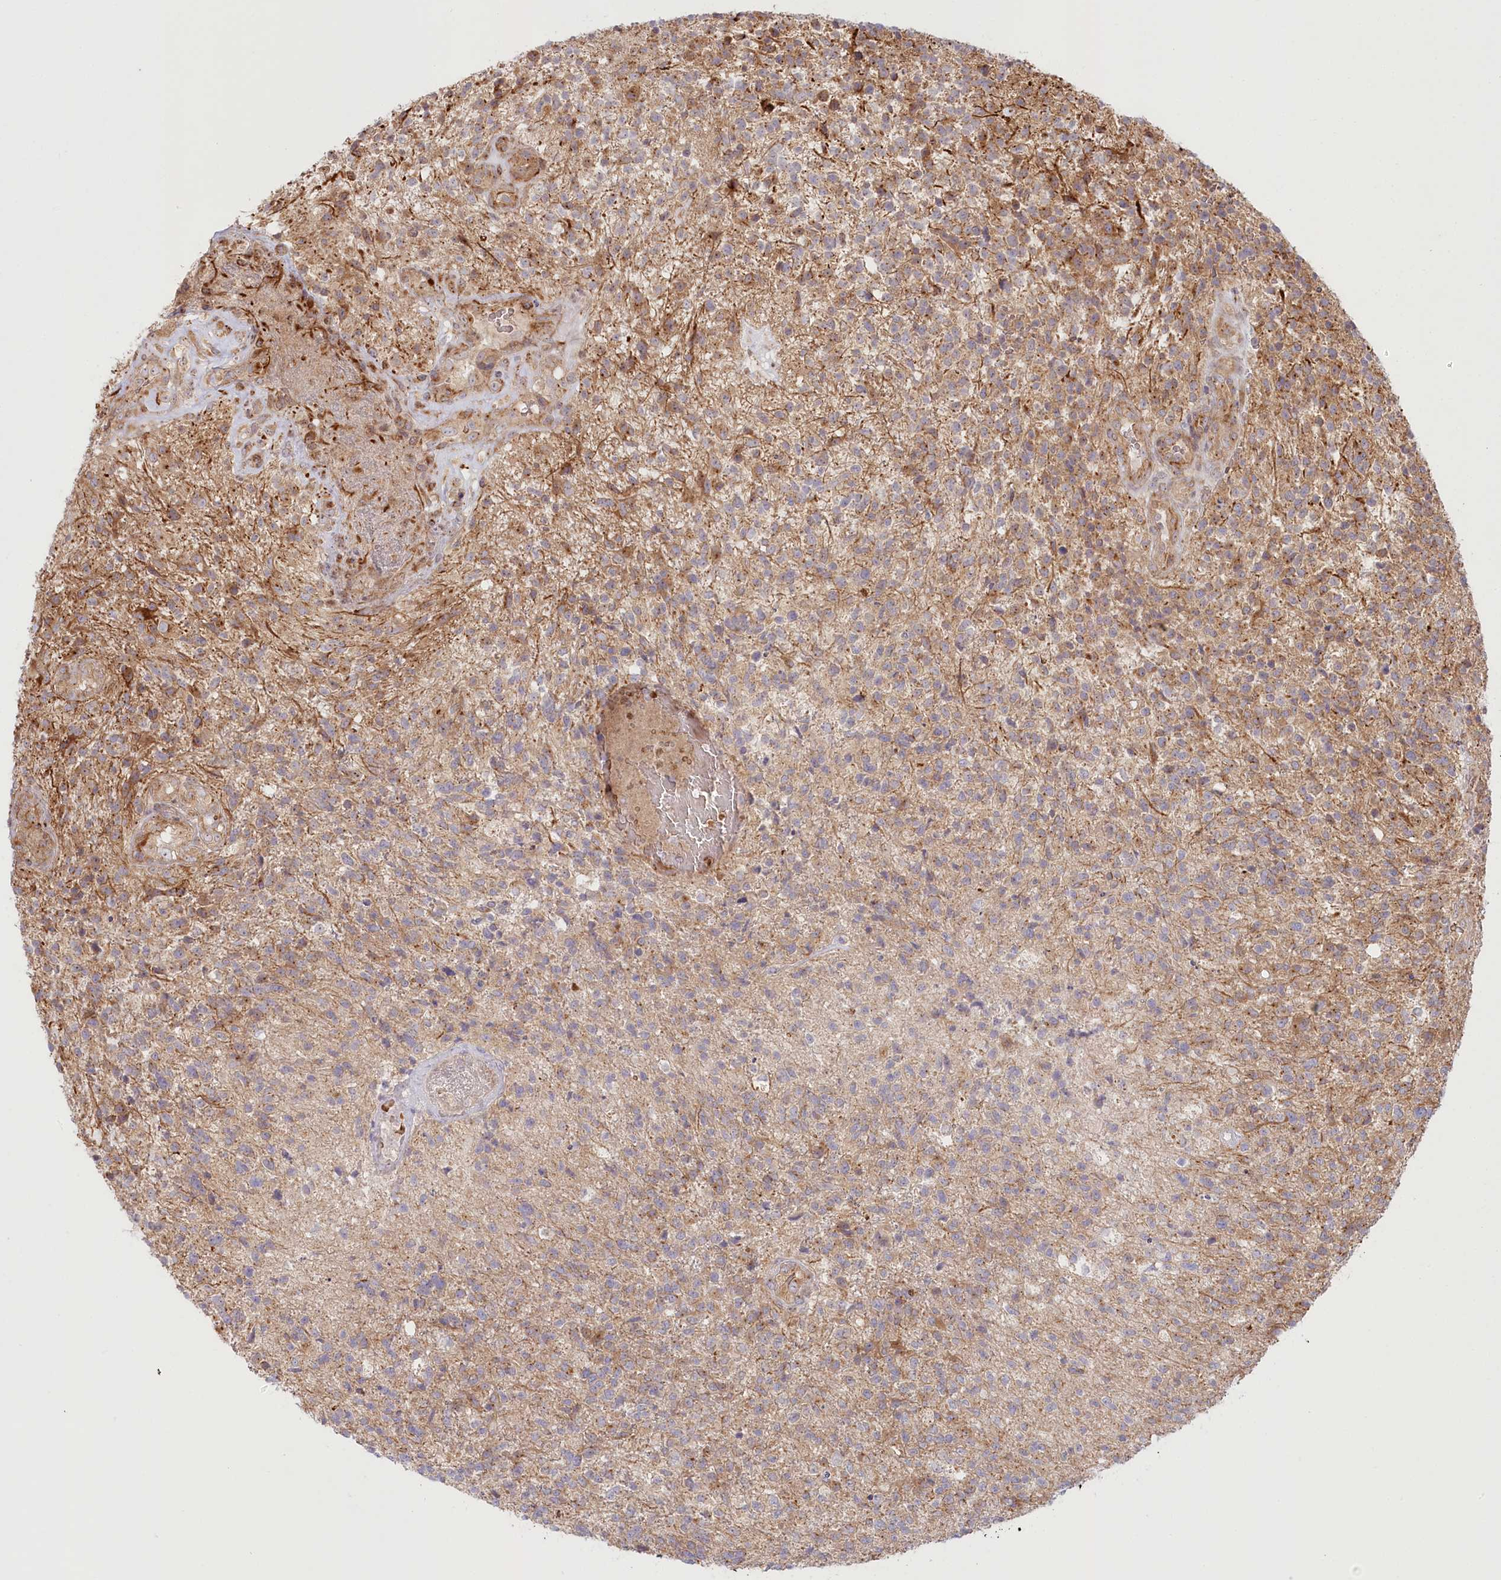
{"staining": {"intensity": "weak", "quantity": "25%-75%", "location": "cytoplasmic/membranous"}, "tissue": "glioma", "cell_type": "Tumor cells", "image_type": "cancer", "snomed": [{"axis": "morphology", "description": "Glioma, malignant, High grade"}, {"axis": "topography", "description": "Brain"}], "caption": "Protein expression analysis of glioma demonstrates weak cytoplasmic/membranous positivity in about 25%-75% of tumor cells.", "gene": "COMMD3", "patient": {"sex": "male", "age": 56}}